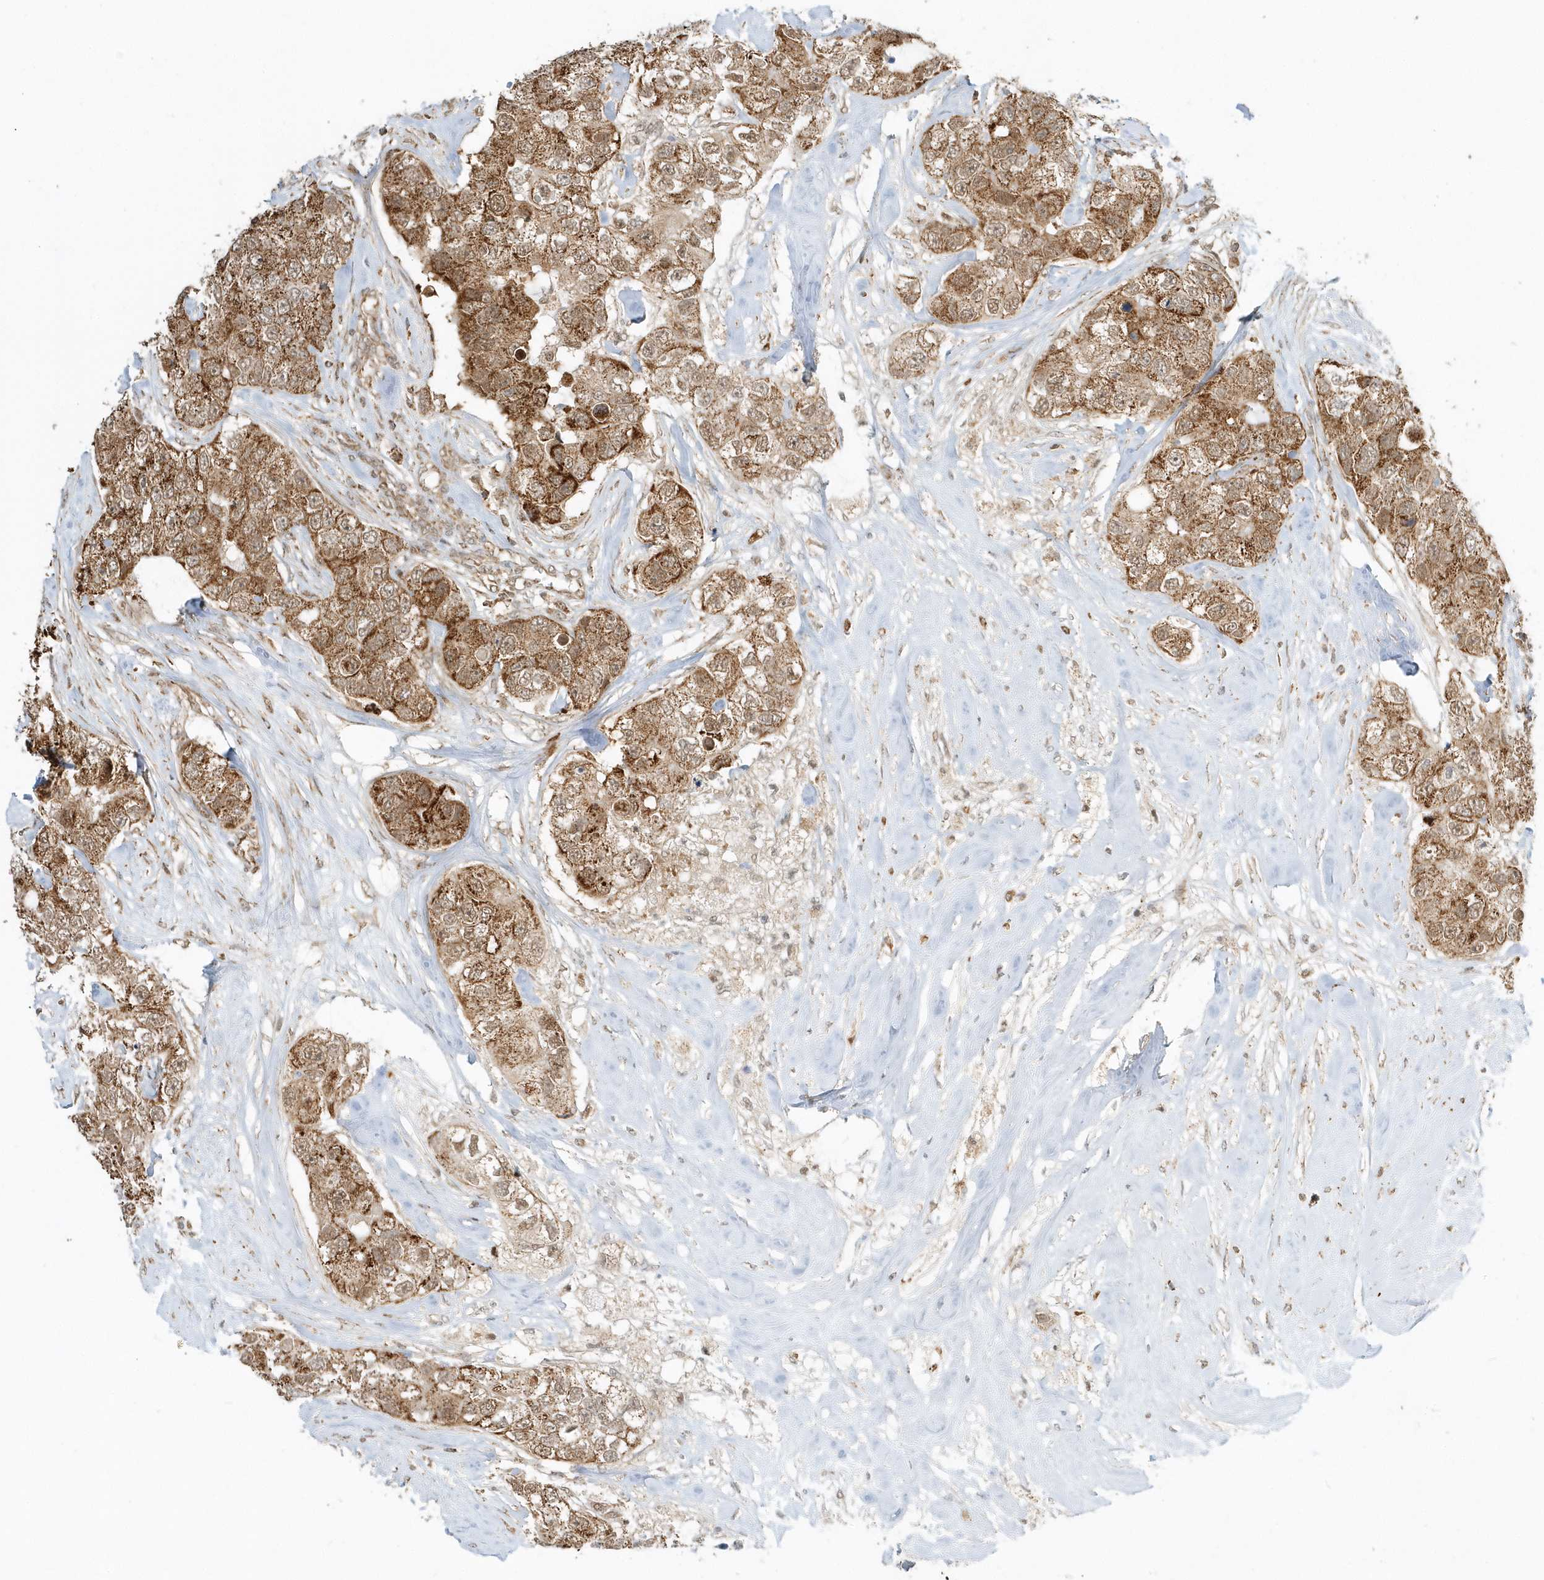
{"staining": {"intensity": "strong", "quantity": ">75%", "location": "cytoplasmic/membranous,nuclear"}, "tissue": "breast cancer", "cell_type": "Tumor cells", "image_type": "cancer", "snomed": [{"axis": "morphology", "description": "Duct carcinoma"}, {"axis": "topography", "description": "Breast"}], "caption": "High-power microscopy captured an immunohistochemistry (IHC) photomicrograph of intraductal carcinoma (breast), revealing strong cytoplasmic/membranous and nuclear positivity in approximately >75% of tumor cells.", "gene": "PSMD6", "patient": {"sex": "female", "age": 62}}